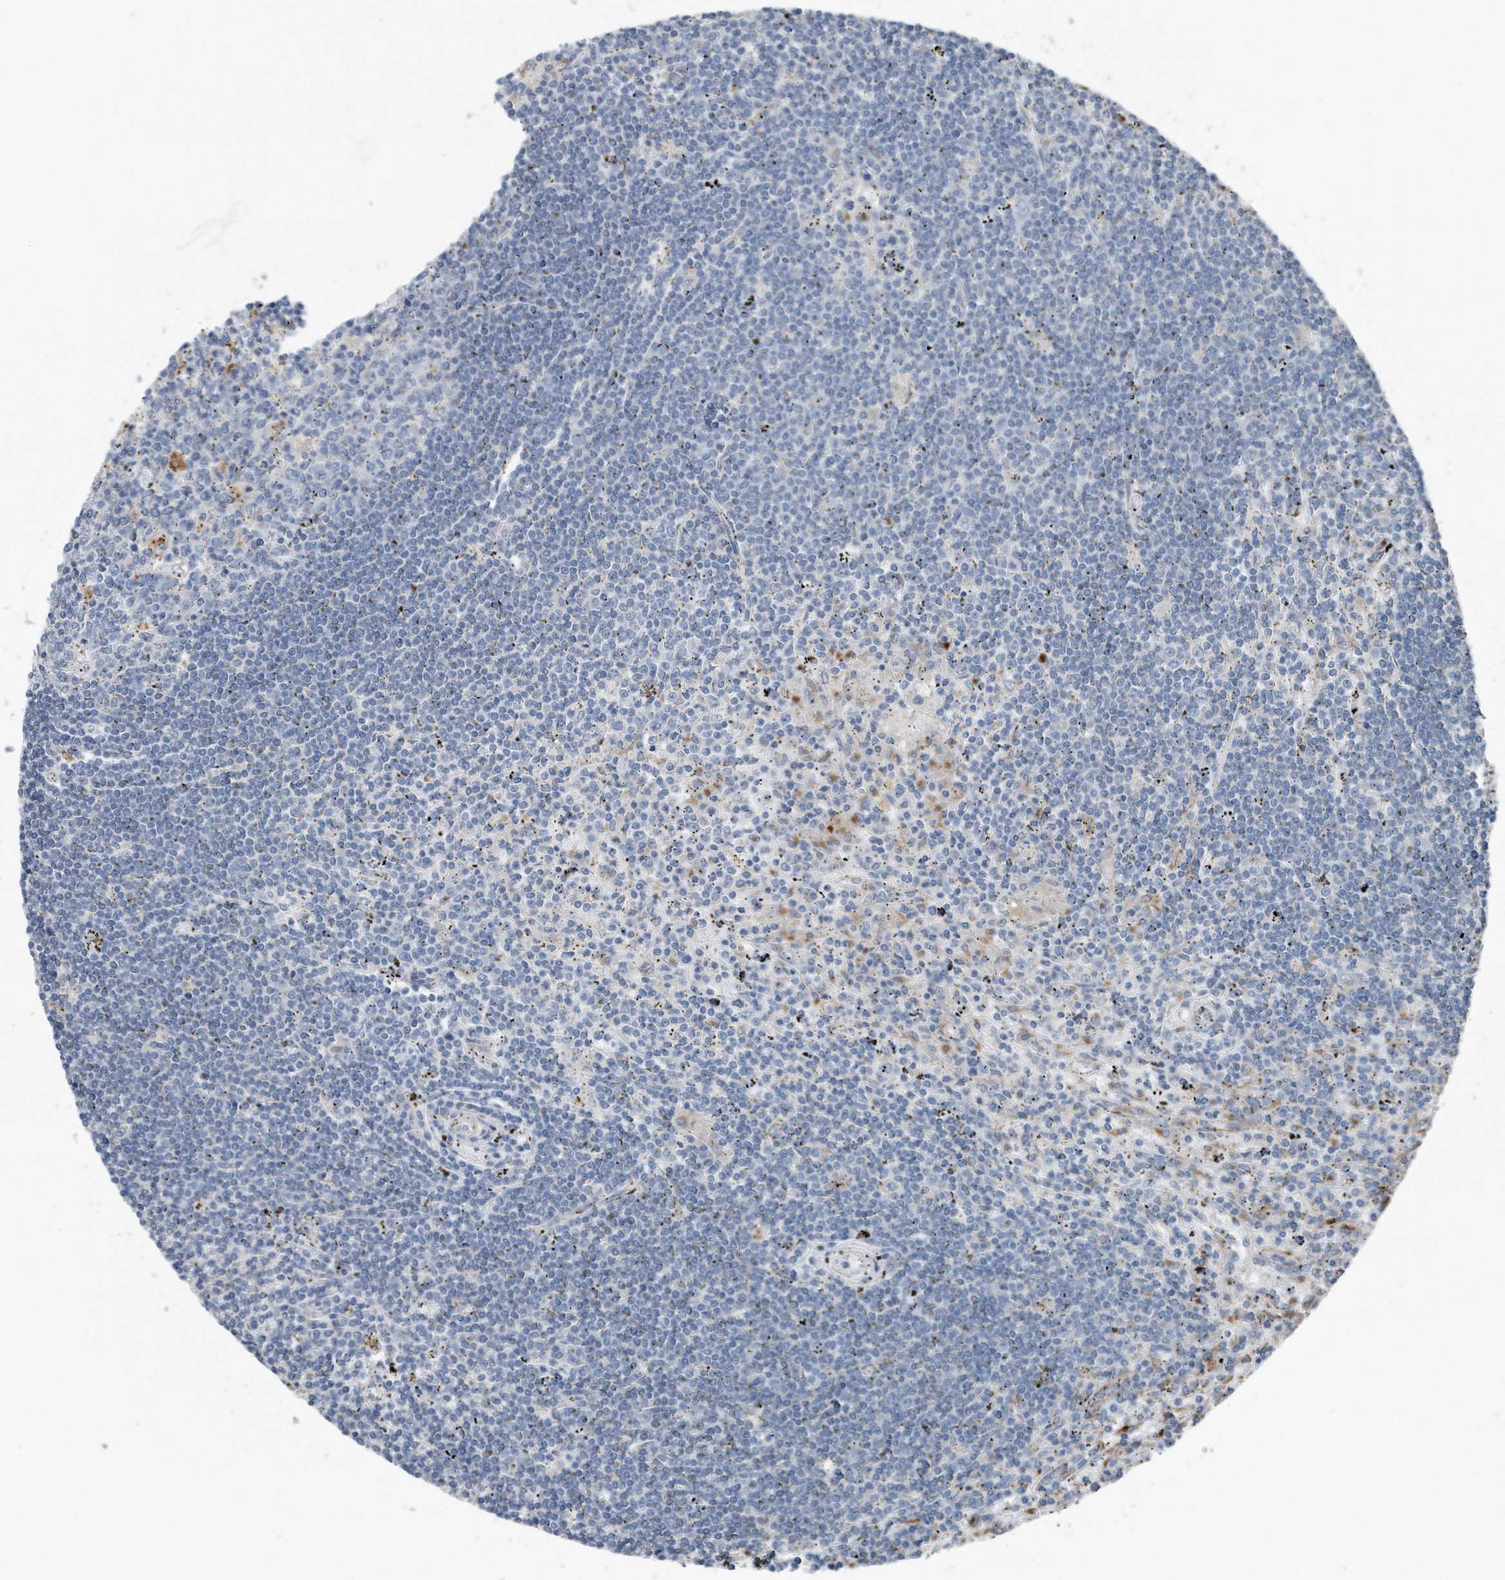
{"staining": {"intensity": "negative", "quantity": "none", "location": "none"}, "tissue": "lymphoma", "cell_type": "Tumor cells", "image_type": "cancer", "snomed": [{"axis": "morphology", "description": "Malignant lymphoma, non-Hodgkin's type, Low grade"}, {"axis": "topography", "description": "Spleen"}], "caption": "Tumor cells show no significant expression in low-grade malignant lymphoma, non-Hodgkin's type.", "gene": "ZNF772", "patient": {"sex": "male", "age": 76}}